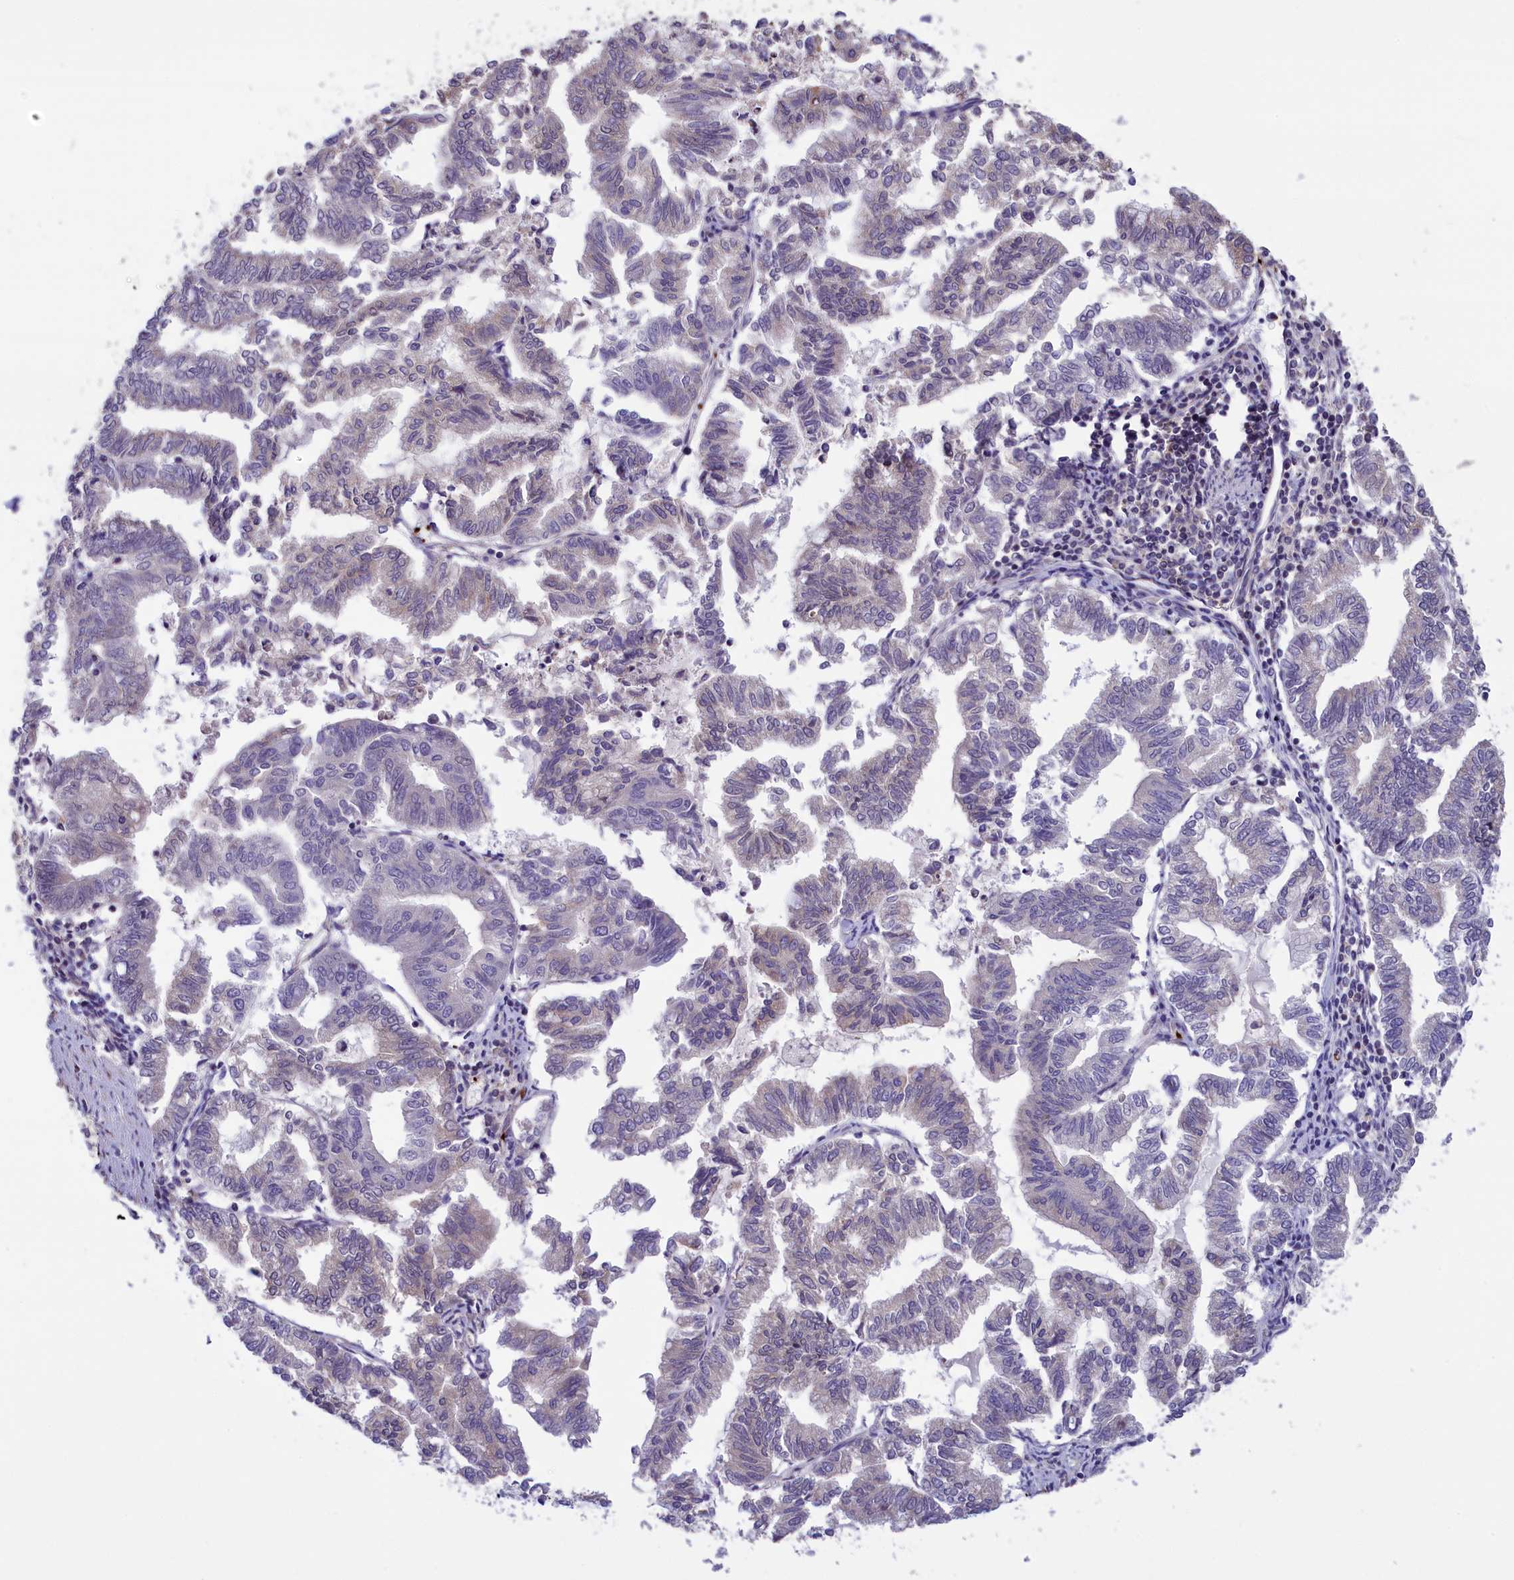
{"staining": {"intensity": "negative", "quantity": "none", "location": "none"}, "tissue": "endometrial cancer", "cell_type": "Tumor cells", "image_type": "cancer", "snomed": [{"axis": "morphology", "description": "Adenocarcinoma, NOS"}, {"axis": "topography", "description": "Endometrium"}], "caption": "There is no significant staining in tumor cells of endometrial cancer (adenocarcinoma).", "gene": "HEATR3", "patient": {"sex": "female", "age": 79}}